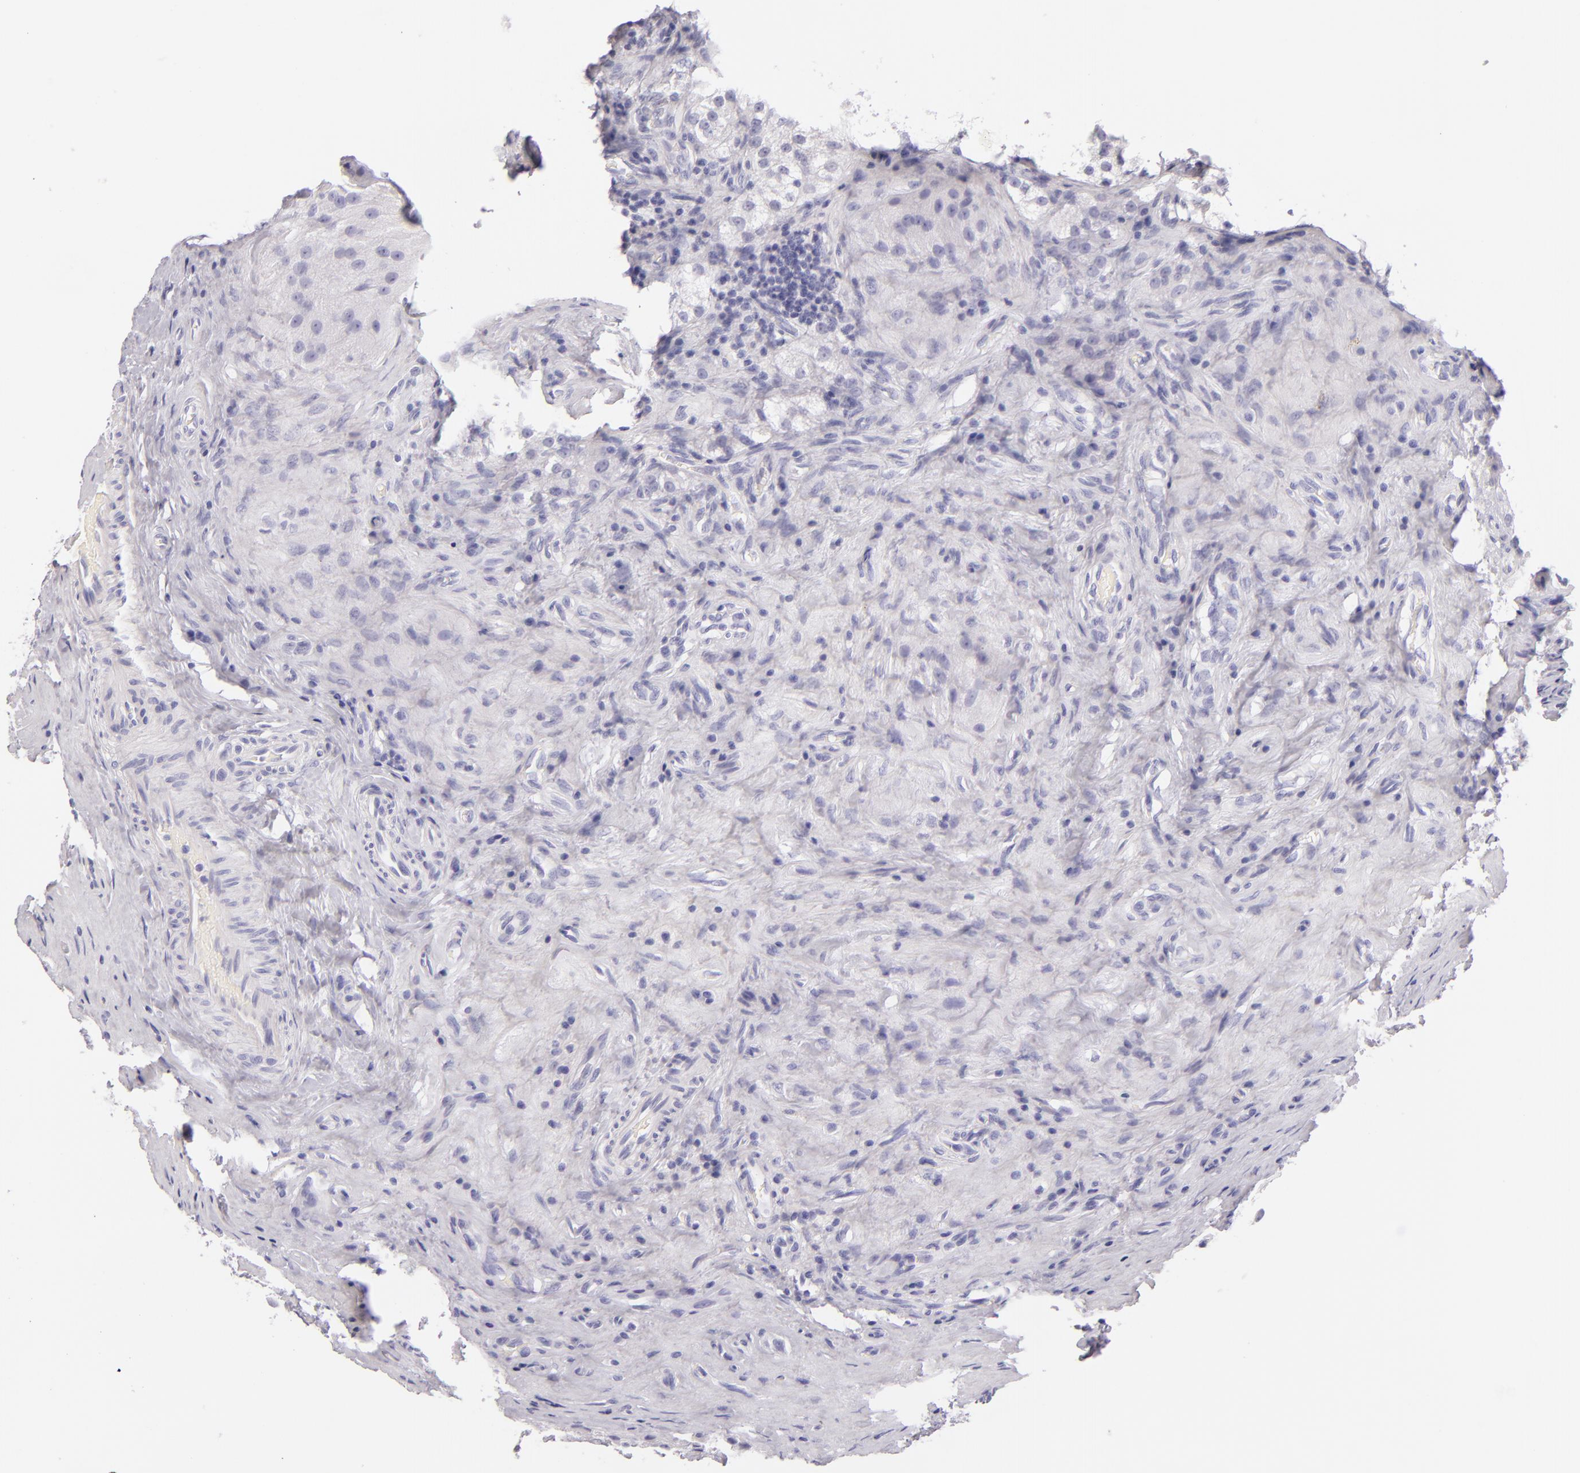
{"staining": {"intensity": "negative", "quantity": "none", "location": "none"}, "tissue": "testis cancer", "cell_type": "Tumor cells", "image_type": "cancer", "snomed": [{"axis": "morphology", "description": "Seminoma, NOS"}, {"axis": "topography", "description": "Testis"}], "caption": "Tumor cells are negative for brown protein staining in testis cancer (seminoma).", "gene": "INA", "patient": {"sex": "male", "age": 34}}